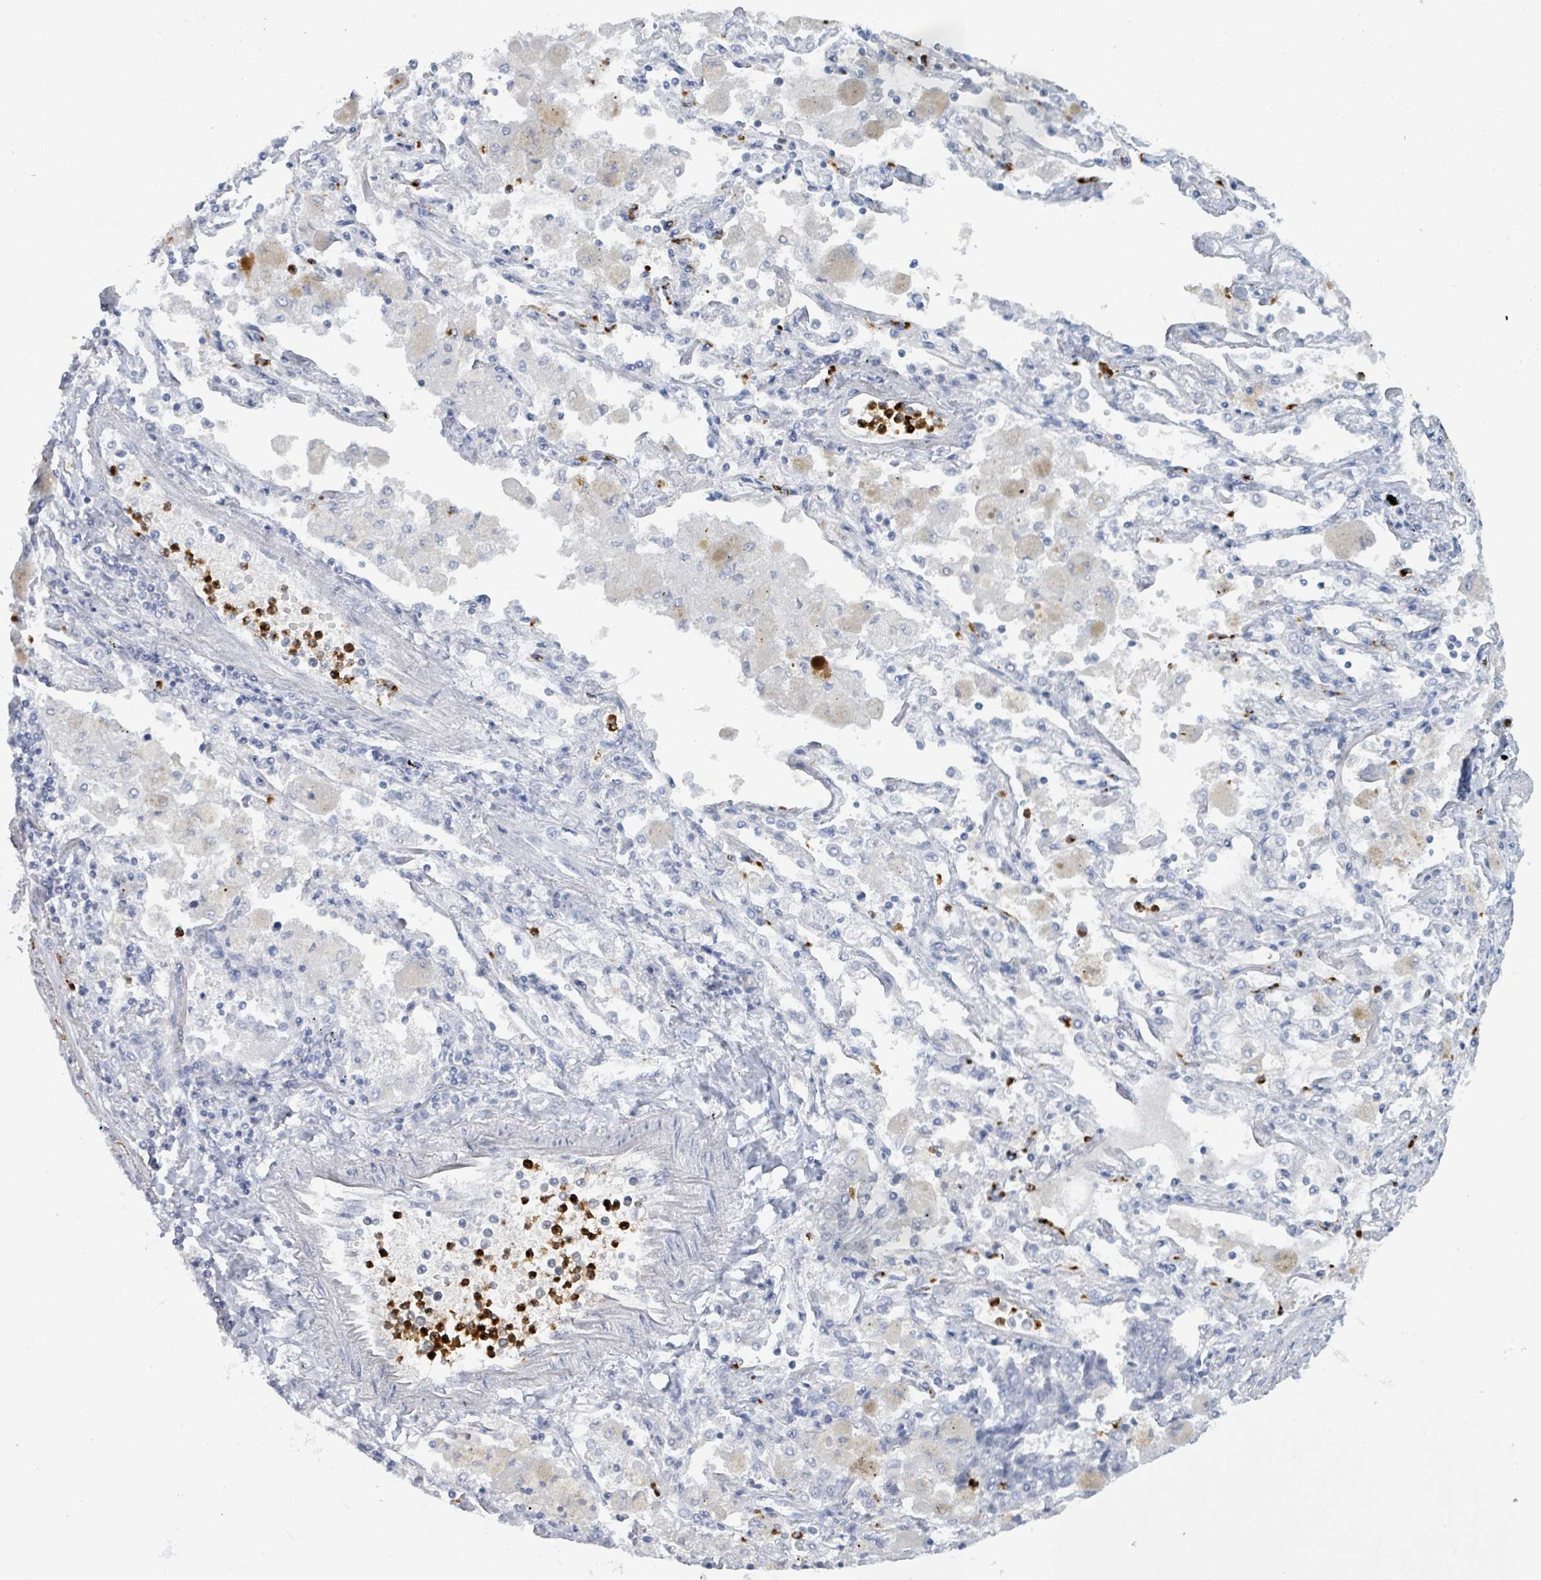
{"staining": {"intensity": "negative", "quantity": "none", "location": "none"}, "tissue": "lung cancer", "cell_type": "Tumor cells", "image_type": "cancer", "snomed": [{"axis": "morphology", "description": "Adenocarcinoma, NOS"}, {"axis": "topography", "description": "Lung"}], "caption": "Image shows no significant protein staining in tumor cells of lung cancer.", "gene": "DEFA4", "patient": {"sex": "male", "age": 49}}